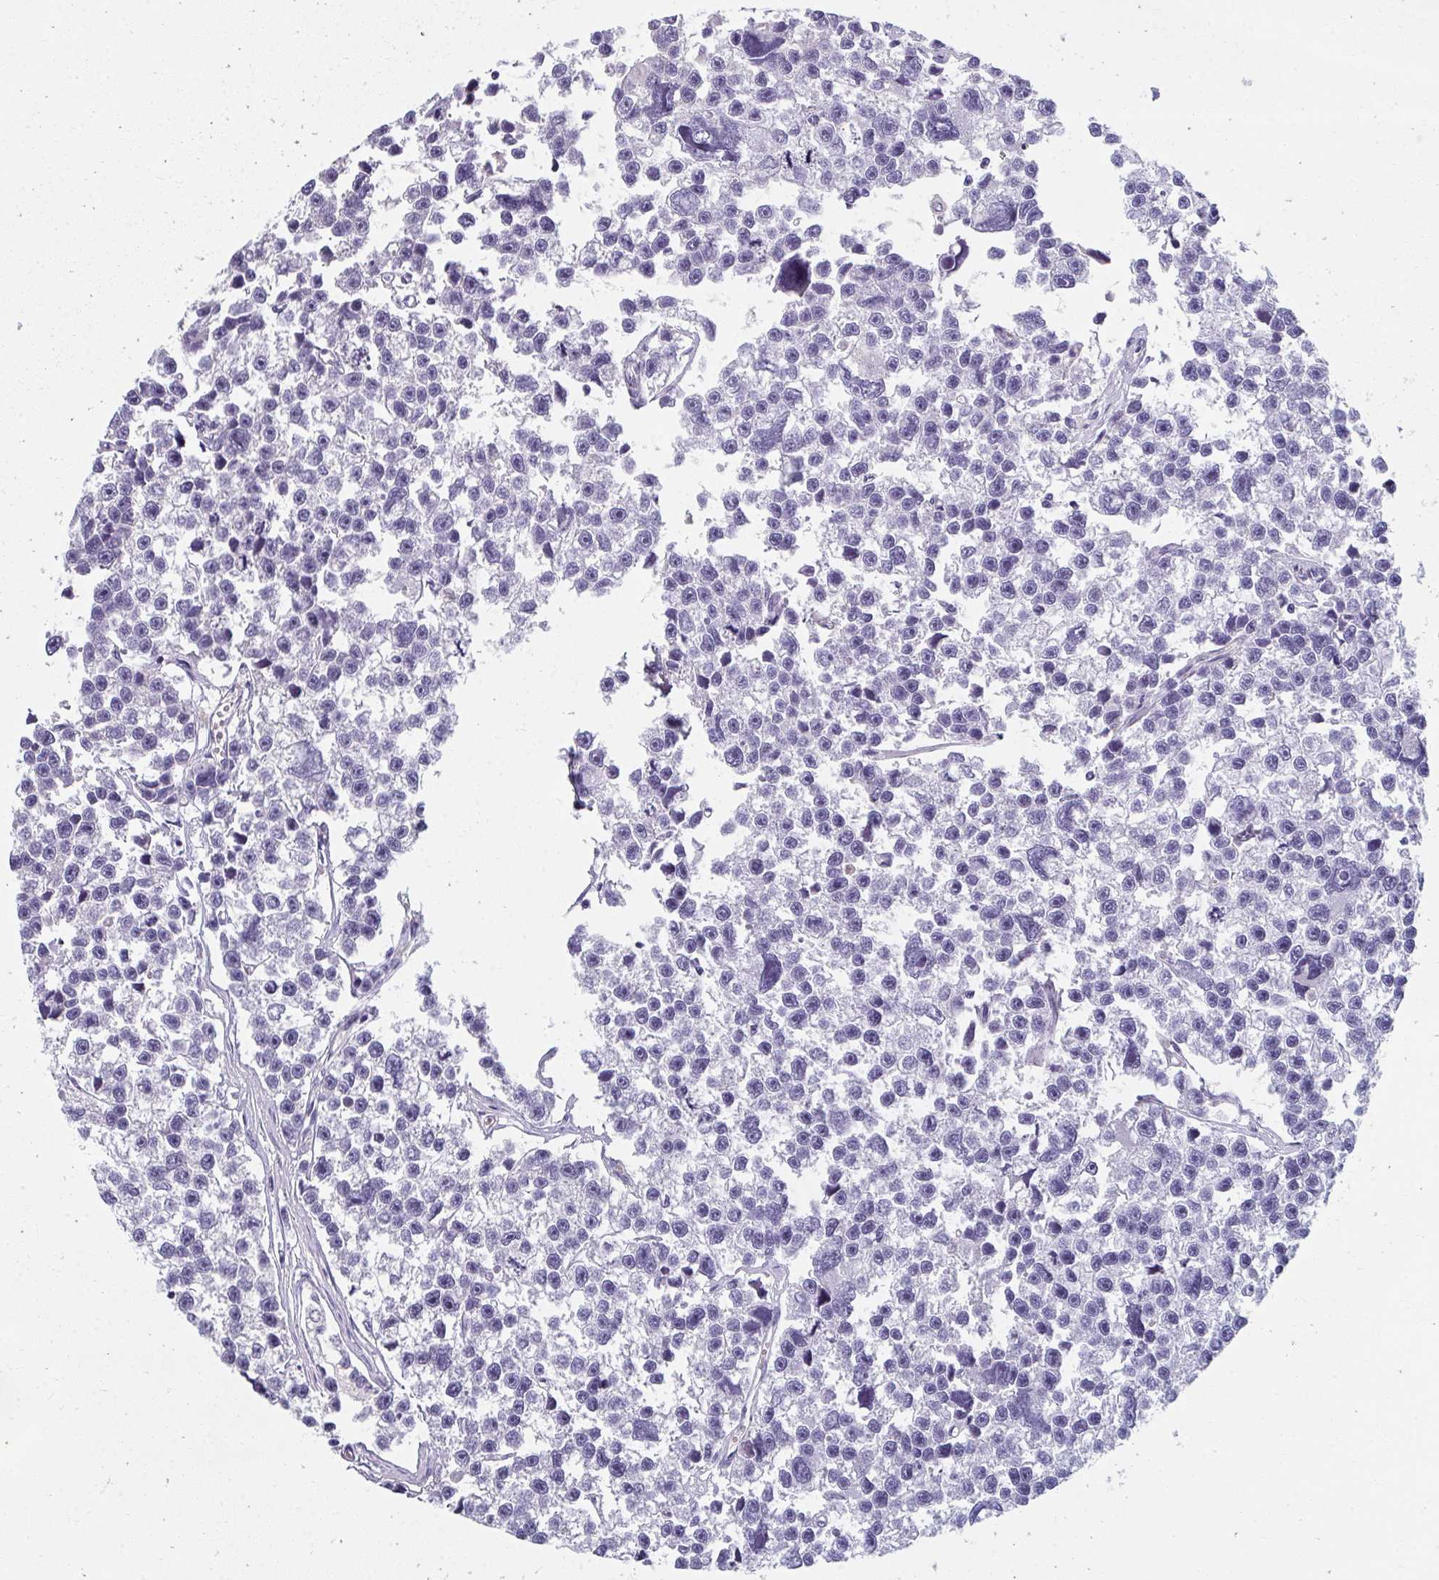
{"staining": {"intensity": "negative", "quantity": "none", "location": "none"}, "tissue": "testis cancer", "cell_type": "Tumor cells", "image_type": "cancer", "snomed": [{"axis": "morphology", "description": "Seminoma, NOS"}, {"axis": "topography", "description": "Testis"}], "caption": "Tumor cells are negative for brown protein staining in seminoma (testis).", "gene": "EIF1AD", "patient": {"sex": "male", "age": 26}}